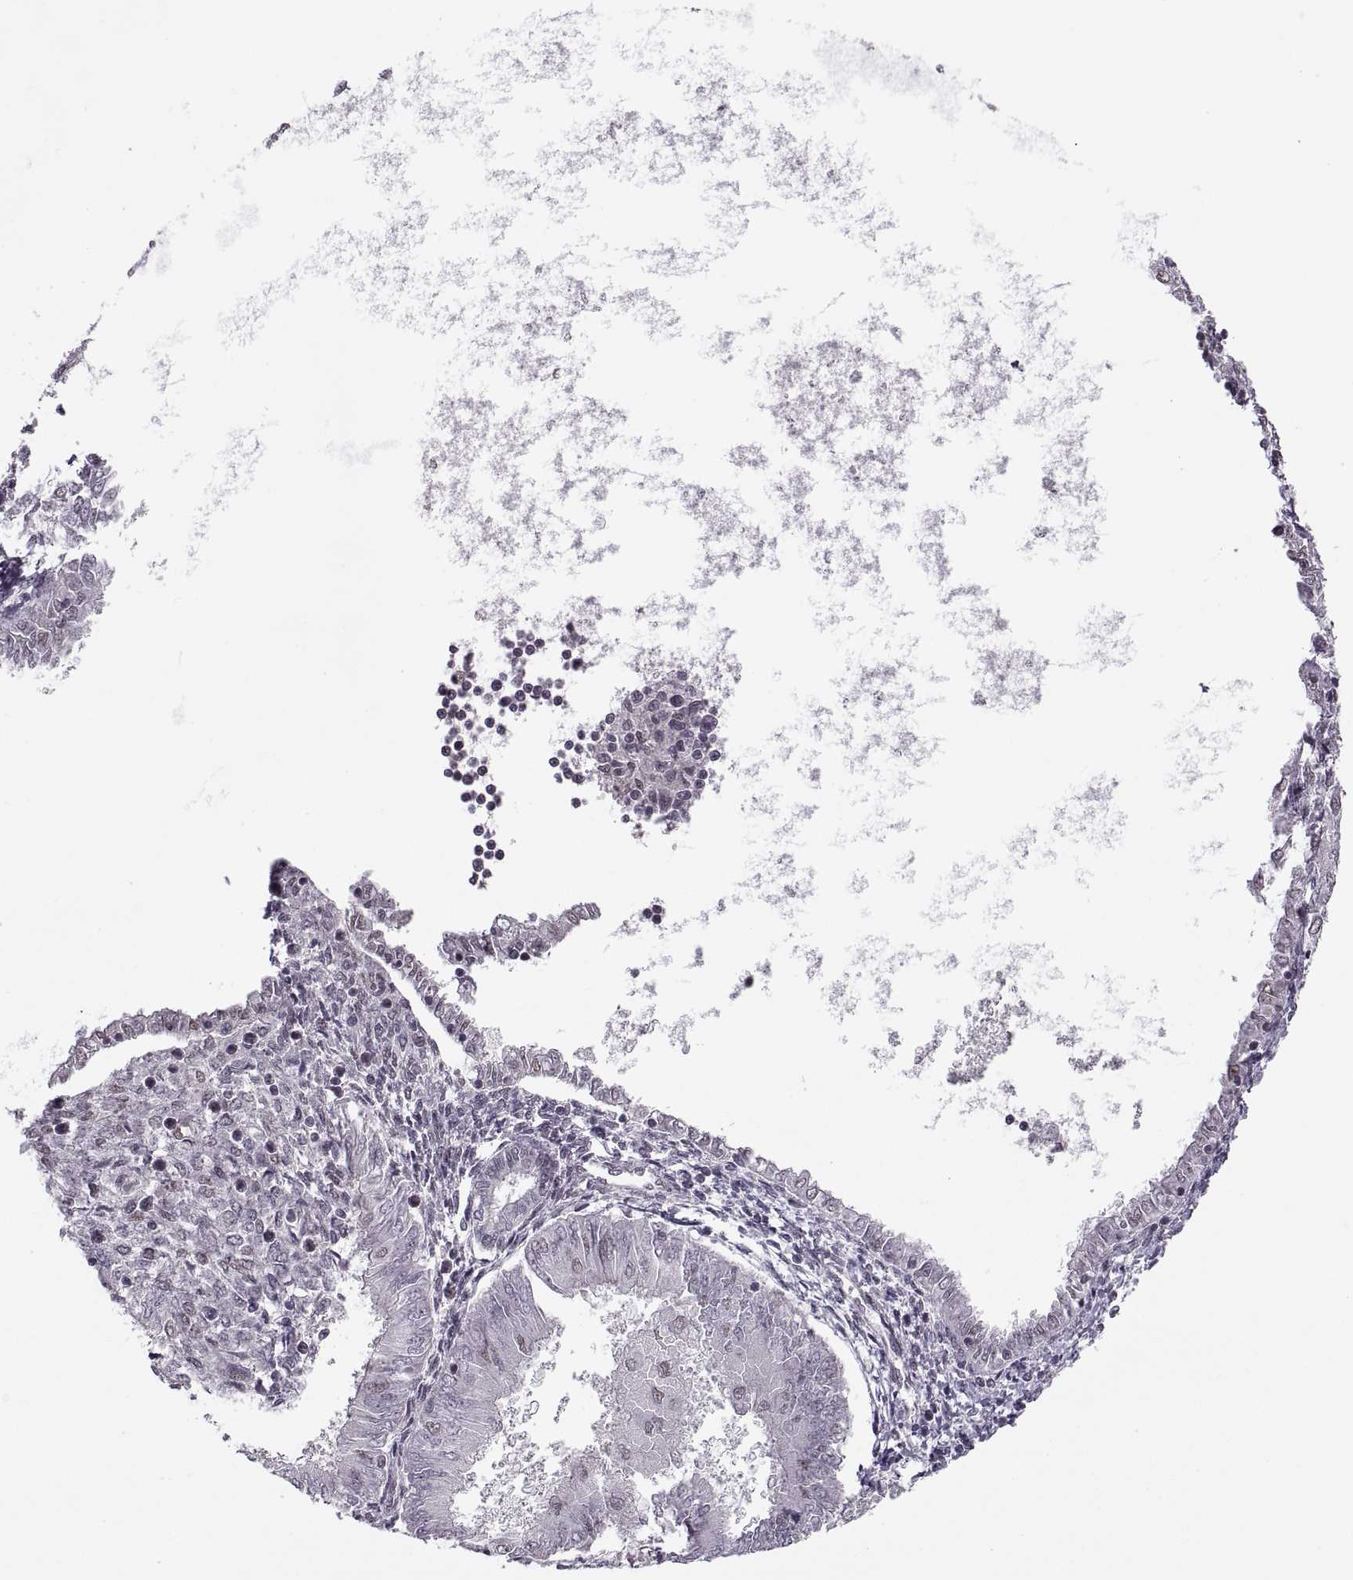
{"staining": {"intensity": "negative", "quantity": "none", "location": "none"}, "tissue": "endometrial cancer", "cell_type": "Tumor cells", "image_type": "cancer", "snomed": [{"axis": "morphology", "description": "Adenocarcinoma, NOS"}, {"axis": "topography", "description": "Endometrium"}], "caption": "Endometrial cancer stained for a protein using immunohistochemistry (IHC) reveals no expression tumor cells.", "gene": "LUZP2", "patient": {"sex": "female", "age": 53}}